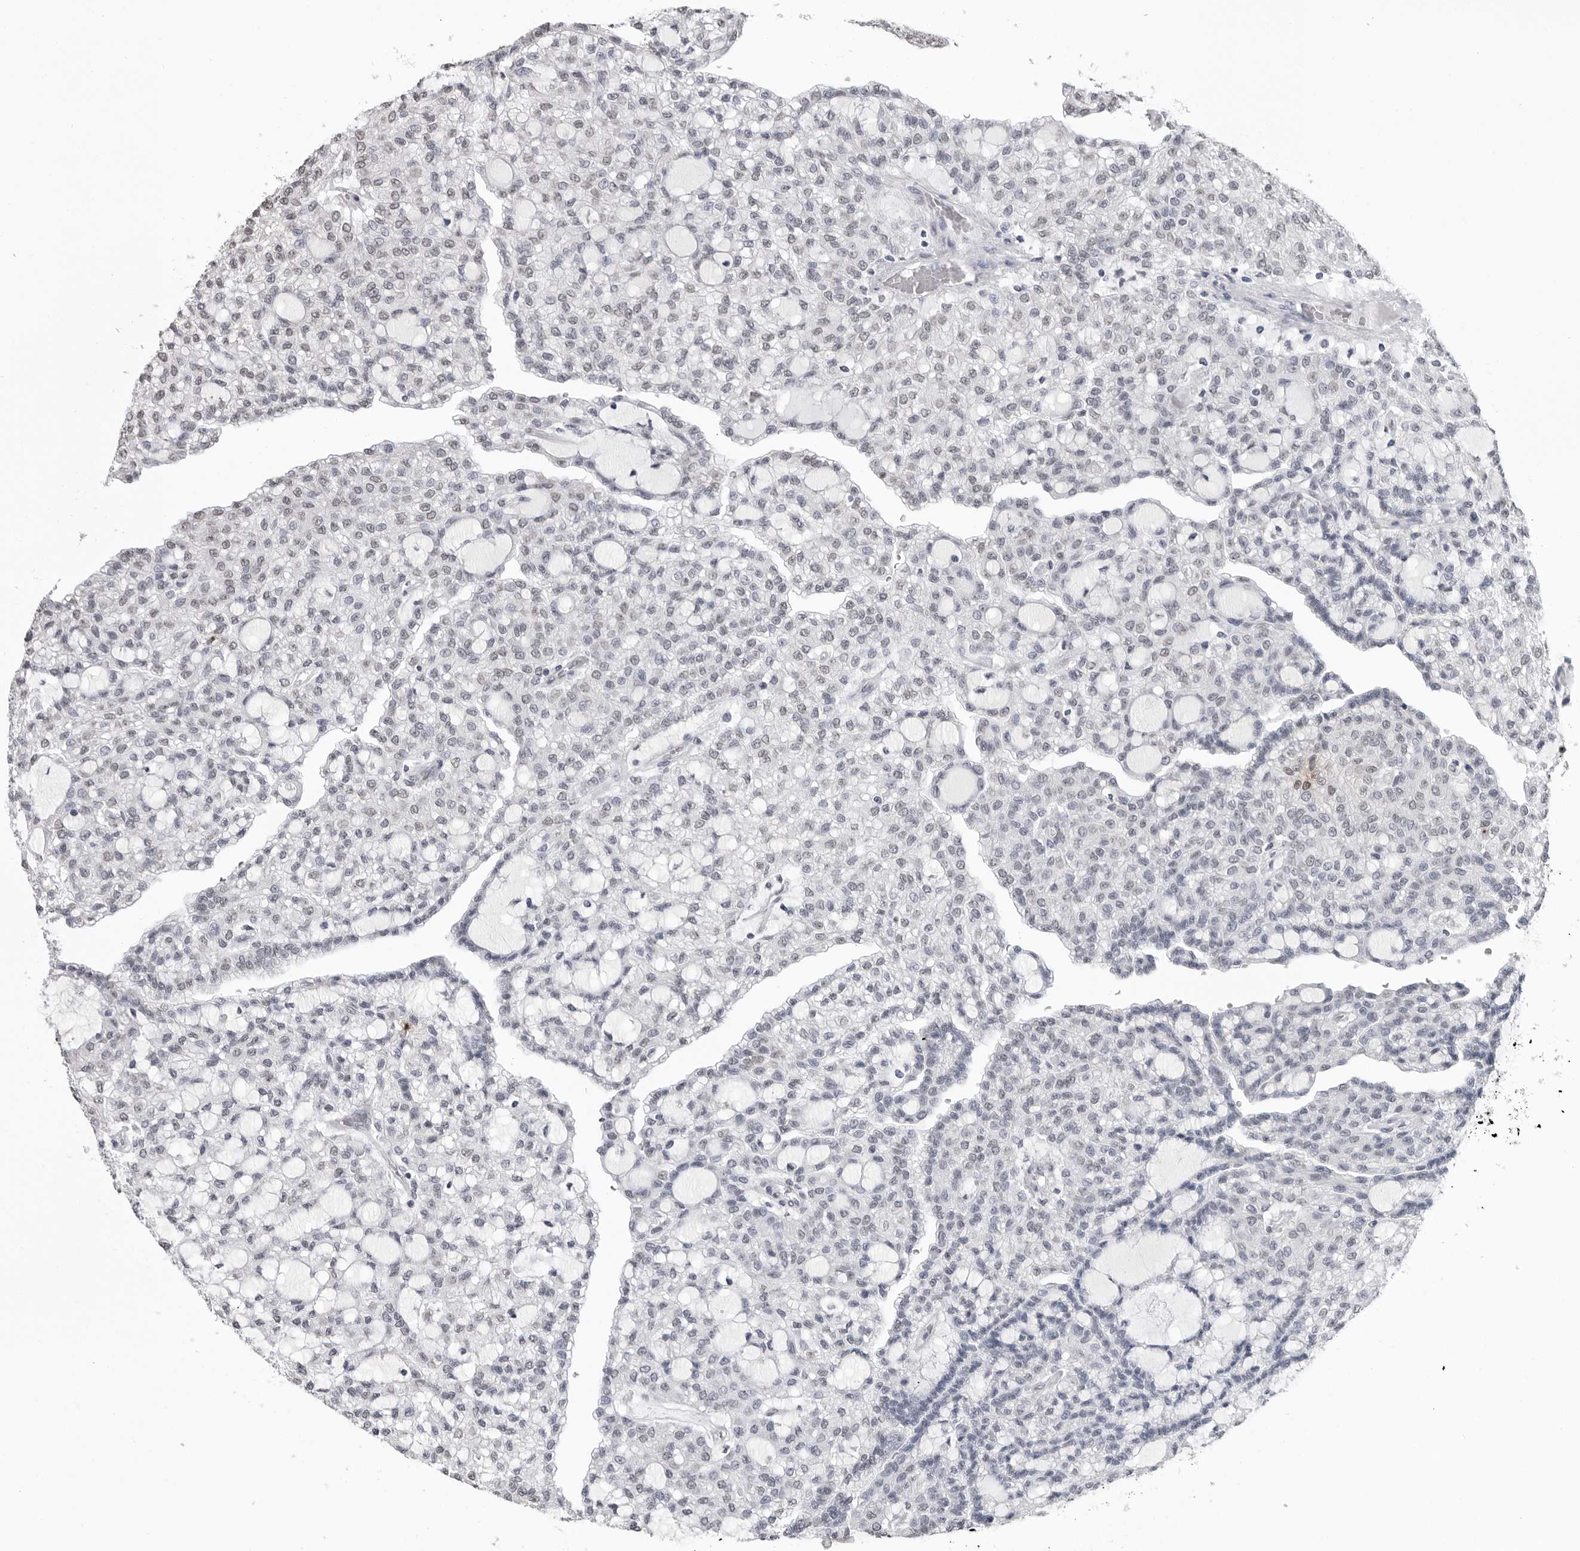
{"staining": {"intensity": "negative", "quantity": "none", "location": "none"}, "tissue": "renal cancer", "cell_type": "Tumor cells", "image_type": "cancer", "snomed": [{"axis": "morphology", "description": "Adenocarcinoma, NOS"}, {"axis": "topography", "description": "Kidney"}], "caption": "This is a image of immunohistochemistry (IHC) staining of renal adenocarcinoma, which shows no staining in tumor cells.", "gene": "HEPACAM", "patient": {"sex": "male", "age": 63}}